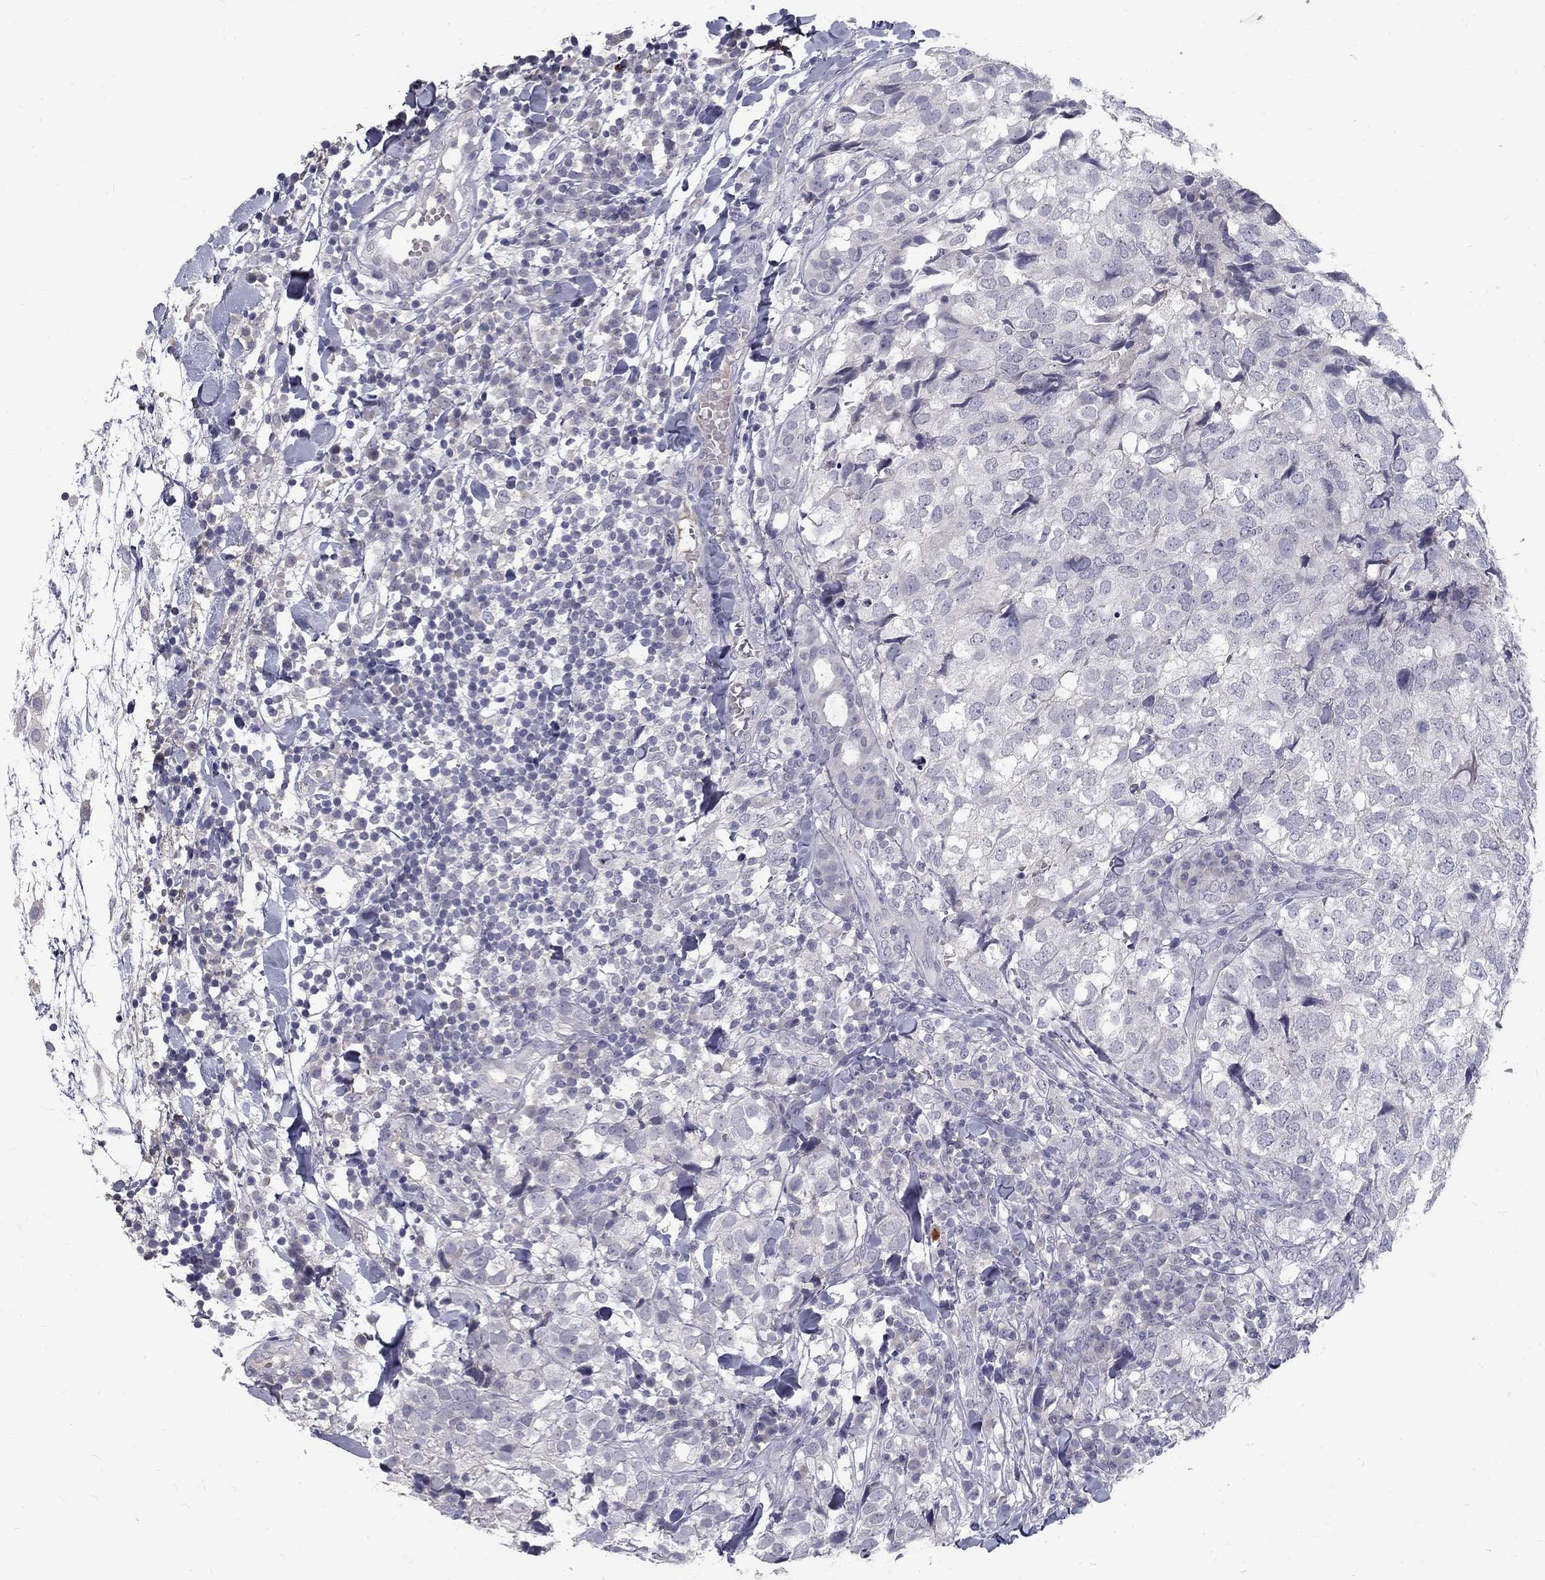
{"staining": {"intensity": "negative", "quantity": "none", "location": "none"}, "tissue": "breast cancer", "cell_type": "Tumor cells", "image_type": "cancer", "snomed": [{"axis": "morphology", "description": "Duct carcinoma"}, {"axis": "topography", "description": "Breast"}], "caption": "High power microscopy image of an IHC histopathology image of infiltrating ductal carcinoma (breast), revealing no significant staining in tumor cells. The staining is performed using DAB (3,3'-diaminobenzidine) brown chromogen with nuclei counter-stained in using hematoxylin.", "gene": "NOS1", "patient": {"sex": "female", "age": 30}}